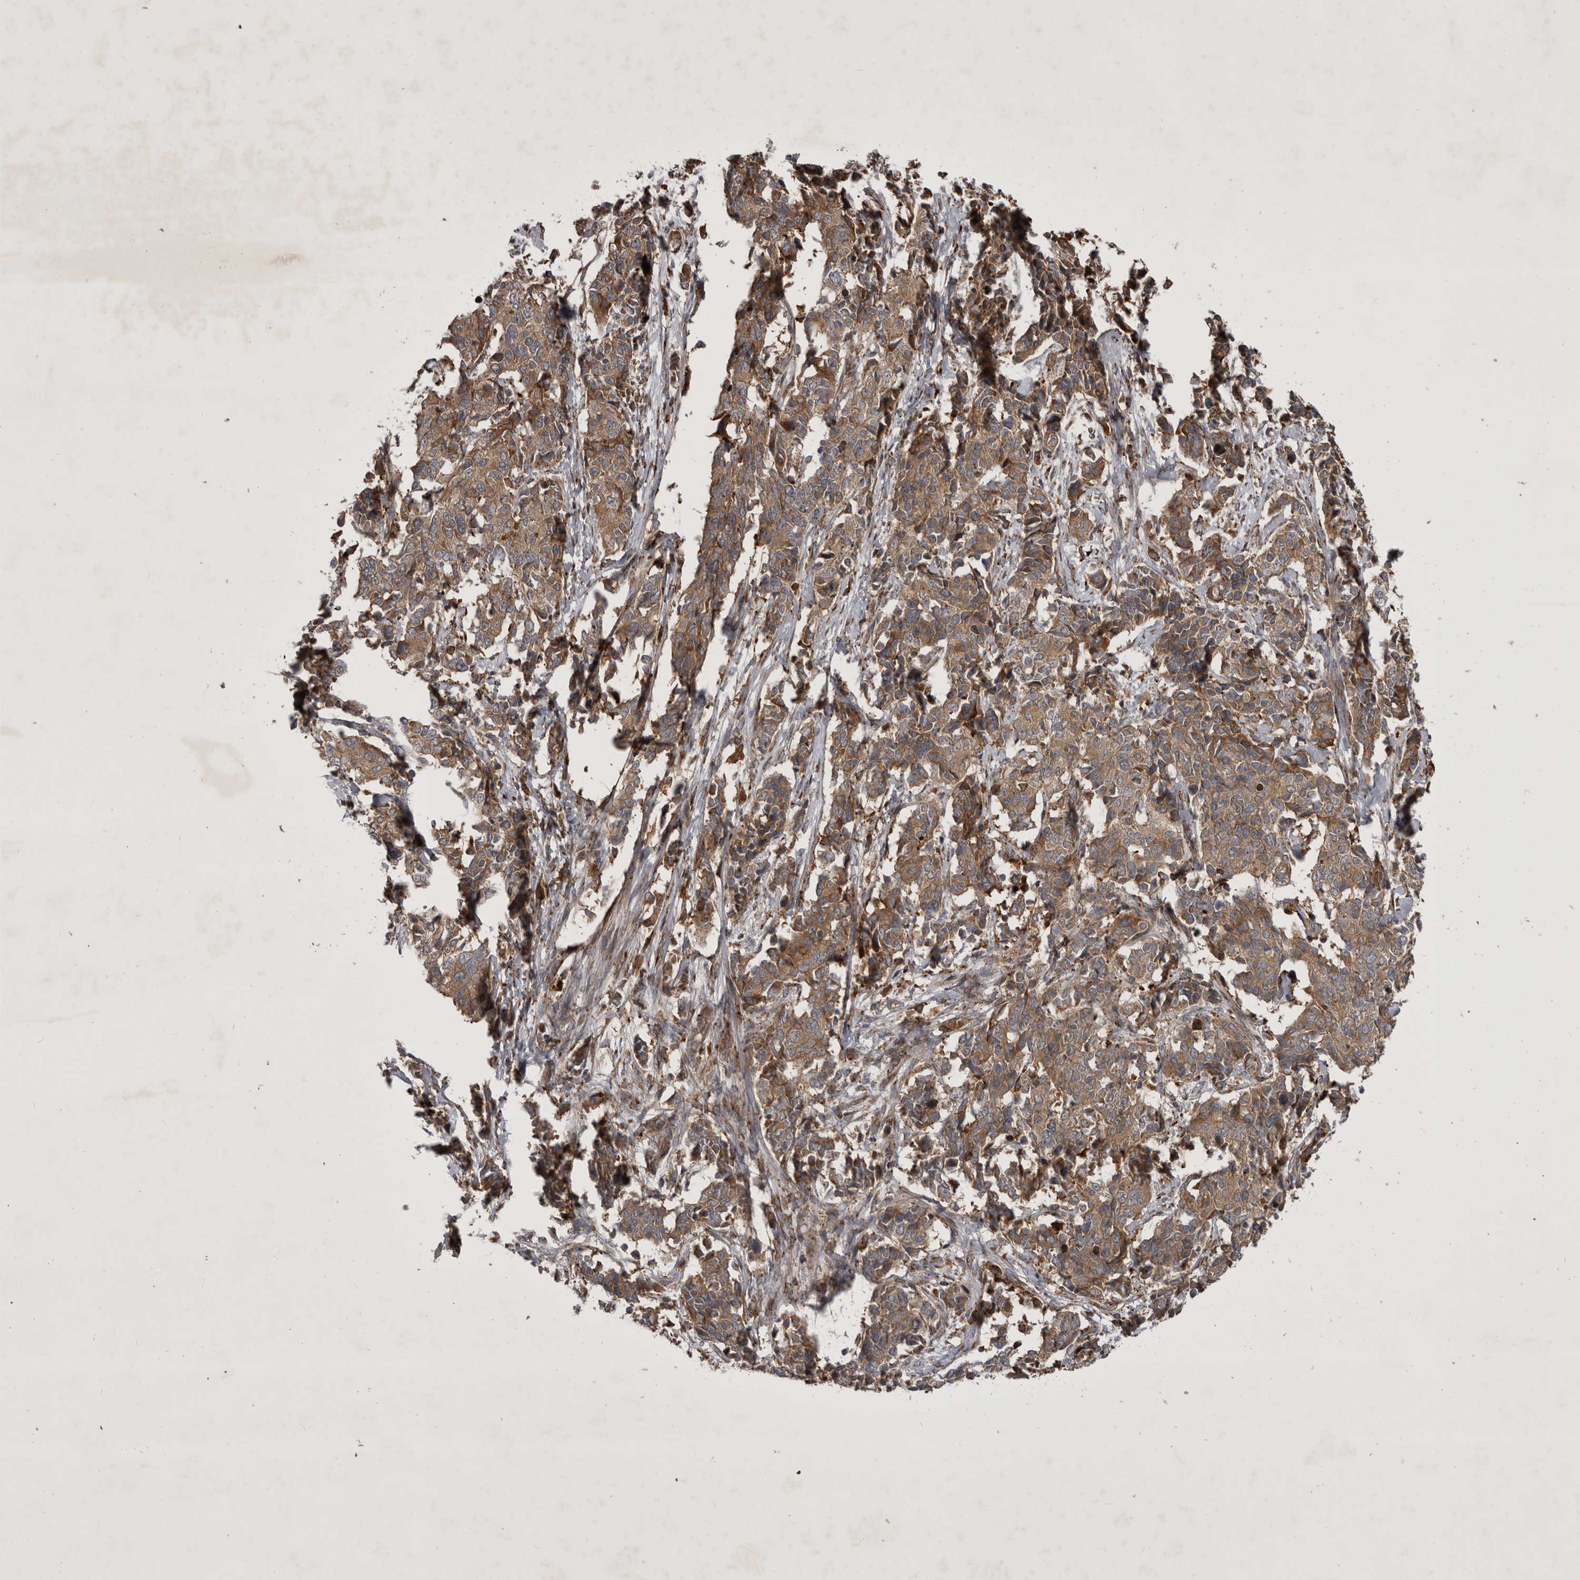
{"staining": {"intensity": "moderate", "quantity": ">75%", "location": "cytoplasmic/membranous"}, "tissue": "cervical cancer", "cell_type": "Tumor cells", "image_type": "cancer", "snomed": [{"axis": "morphology", "description": "Normal tissue, NOS"}, {"axis": "morphology", "description": "Squamous cell carcinoma, NOS"}, {"axis": "topography", "description": "Cervix"}], "caption": "IHC micrograph of neoplastic tissue: cervical cancer stained using immunohistochemistry demonstrates medium levels of moderate protein expression localized specifically in the cytoplasmic/membranous of tumor cells, appearing as a cytoplasmic/membranous brown color.", "gene": "RAB3GAP2", "patient": {"sex": "female", "age": 35}}